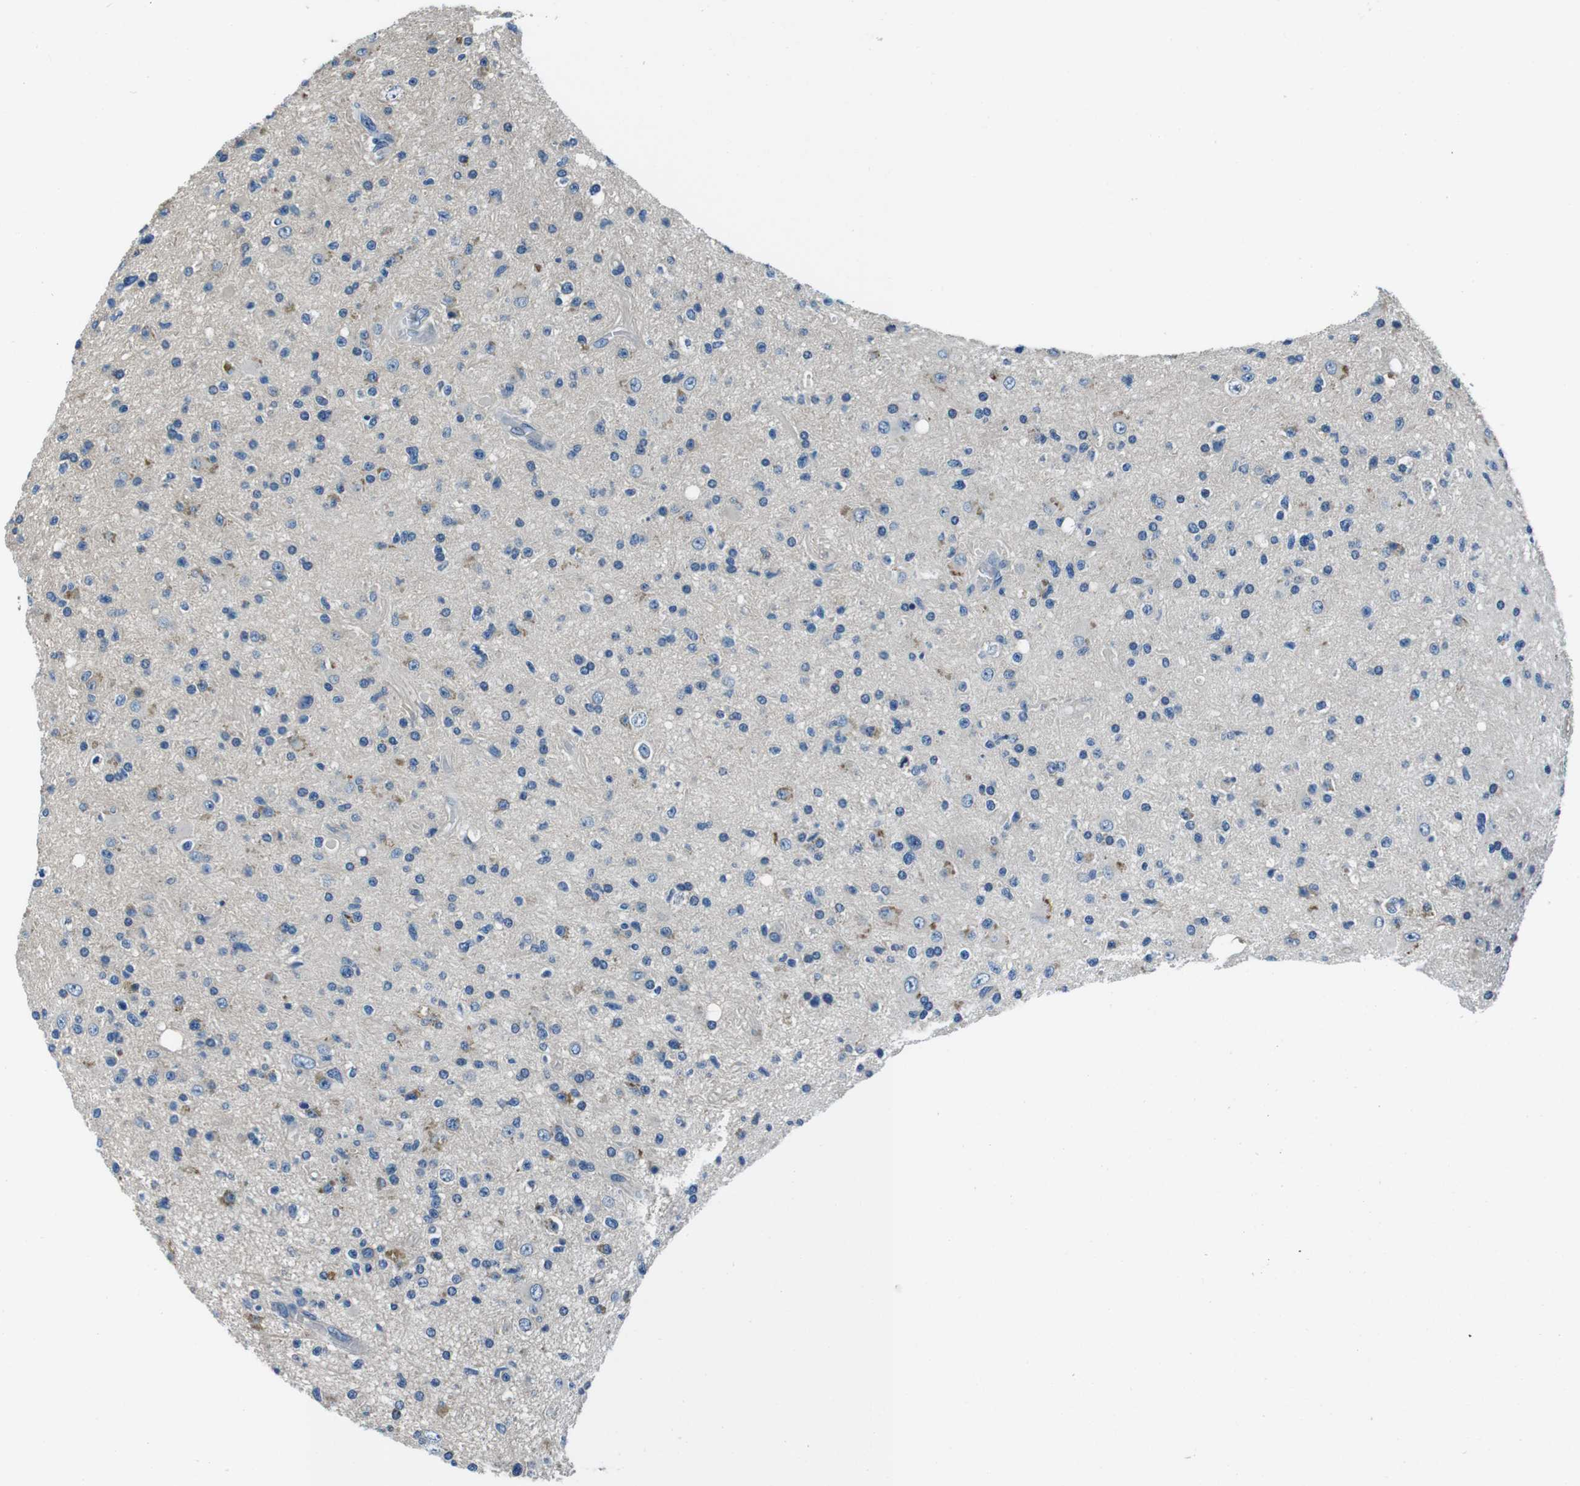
{"staining": {"intensity": "moderate", "quantity": "<25%", "location": "cytoplasmic/membranous"}, "tissue": "glioma", "cell_type": "Tumor cells", "image_type": "cancer", "snomed": [{"axis": "morphology", "description": "Glioma, malignant, High grade"}, {"axis": "topography", "description": "Brain"}], "caption": "Protein expression analysis of glioma reveals moderate cytoplasmic/membranous positivity in about <25% of tumor cells. (DAB IHC with brightfield microscopy, high magnification).", "gene": "CASQ1", "patient": {"sex": "male", "age": 33}}